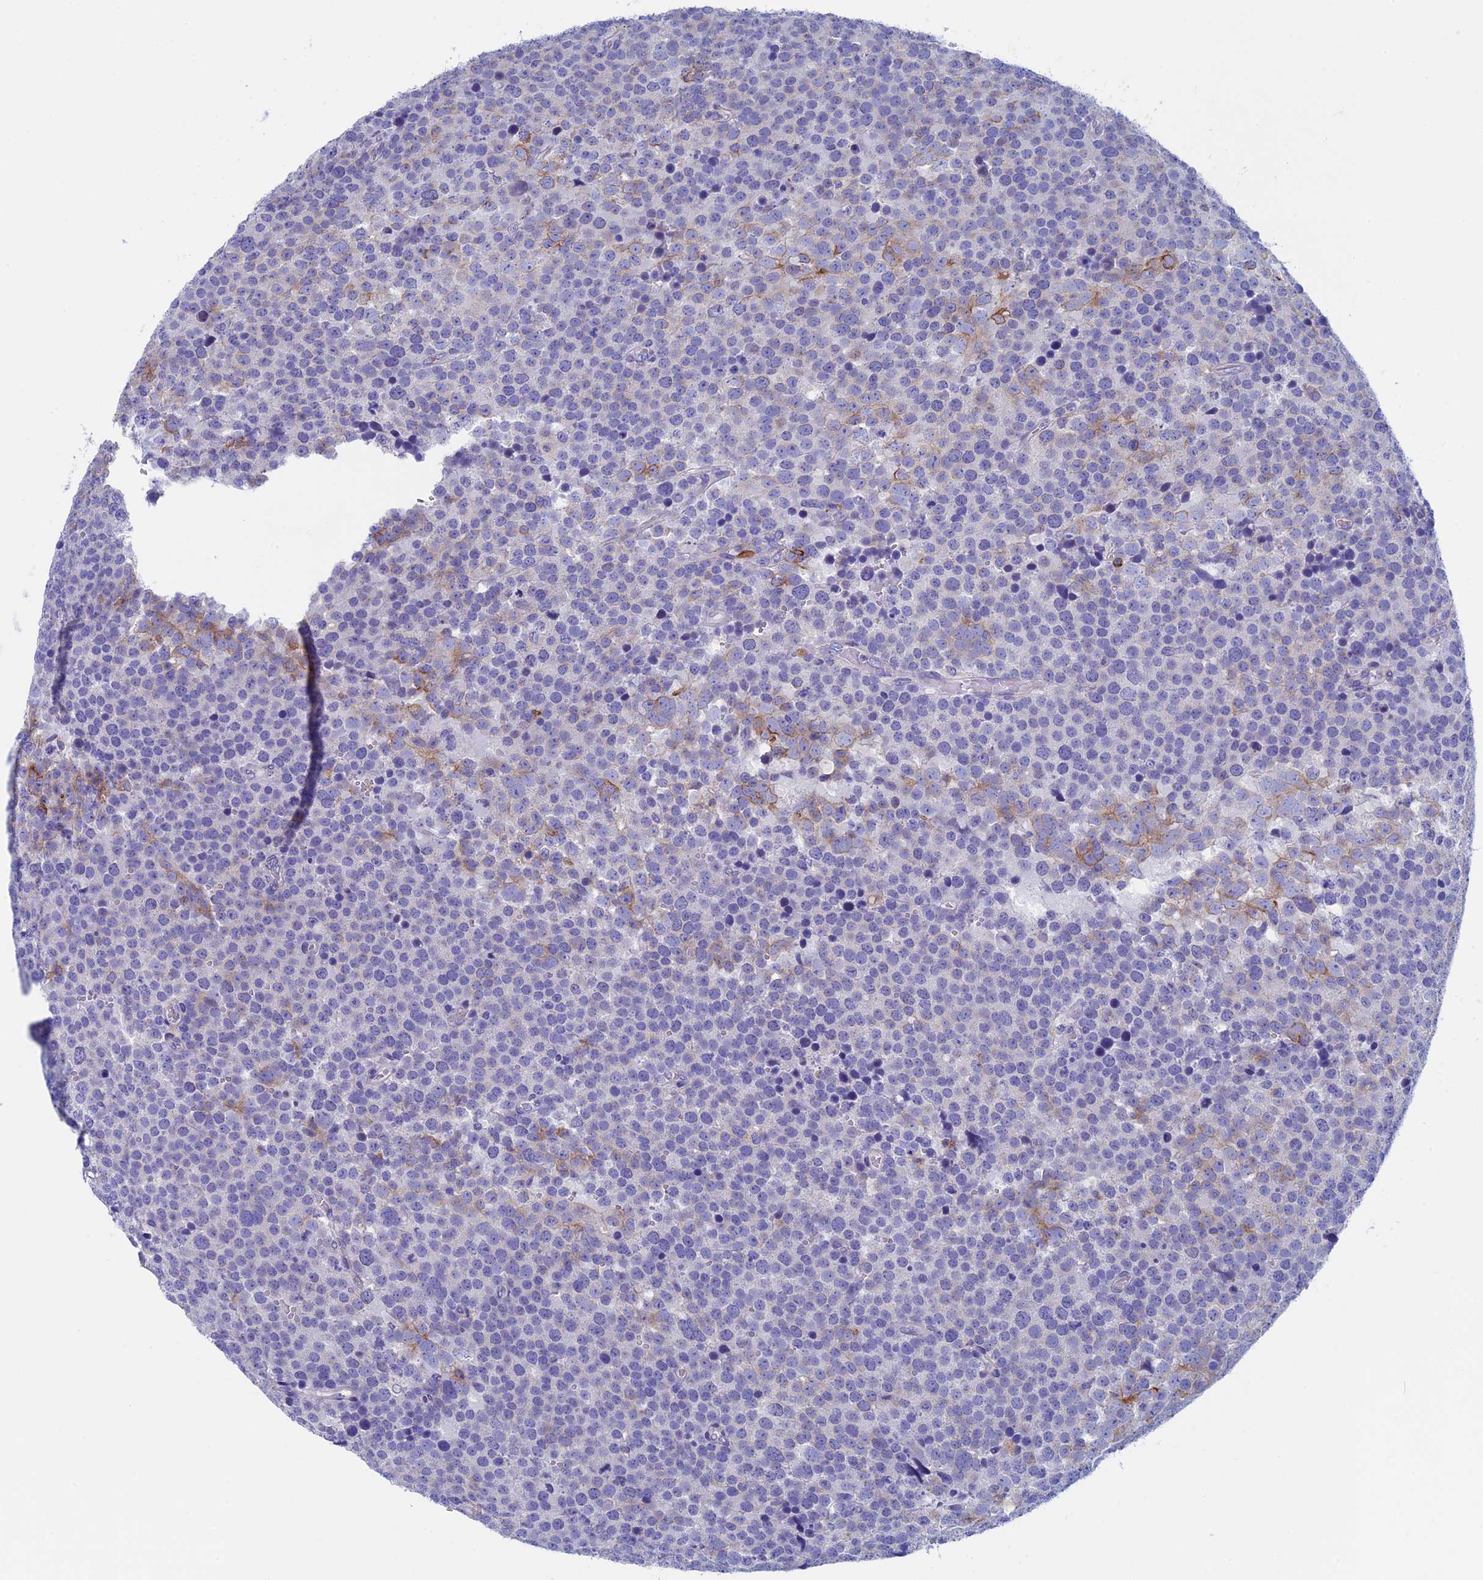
{"staining": {"intensity": "moderate", "quantity": "<25%", "location": "cytoplasmic/membranous"}, "tissue": "testis cancer", "cell_type": "Tumor cells", "image_type": "cancer", "snomed": [{"axis": "morphology", "description": "Seminoma, NOS"}, {"axis": "topography", "description": "Testis"}], "caption": "Immunohistochemistry image of human seminoma (testis) stained for a protein (brown), which demonstrates low levels of moderate cytoplasmic/membranous positivity in approximately <25% of tumor cells.", "gene": "ADH7", "patient": {"sex": "male", "age": 71}}